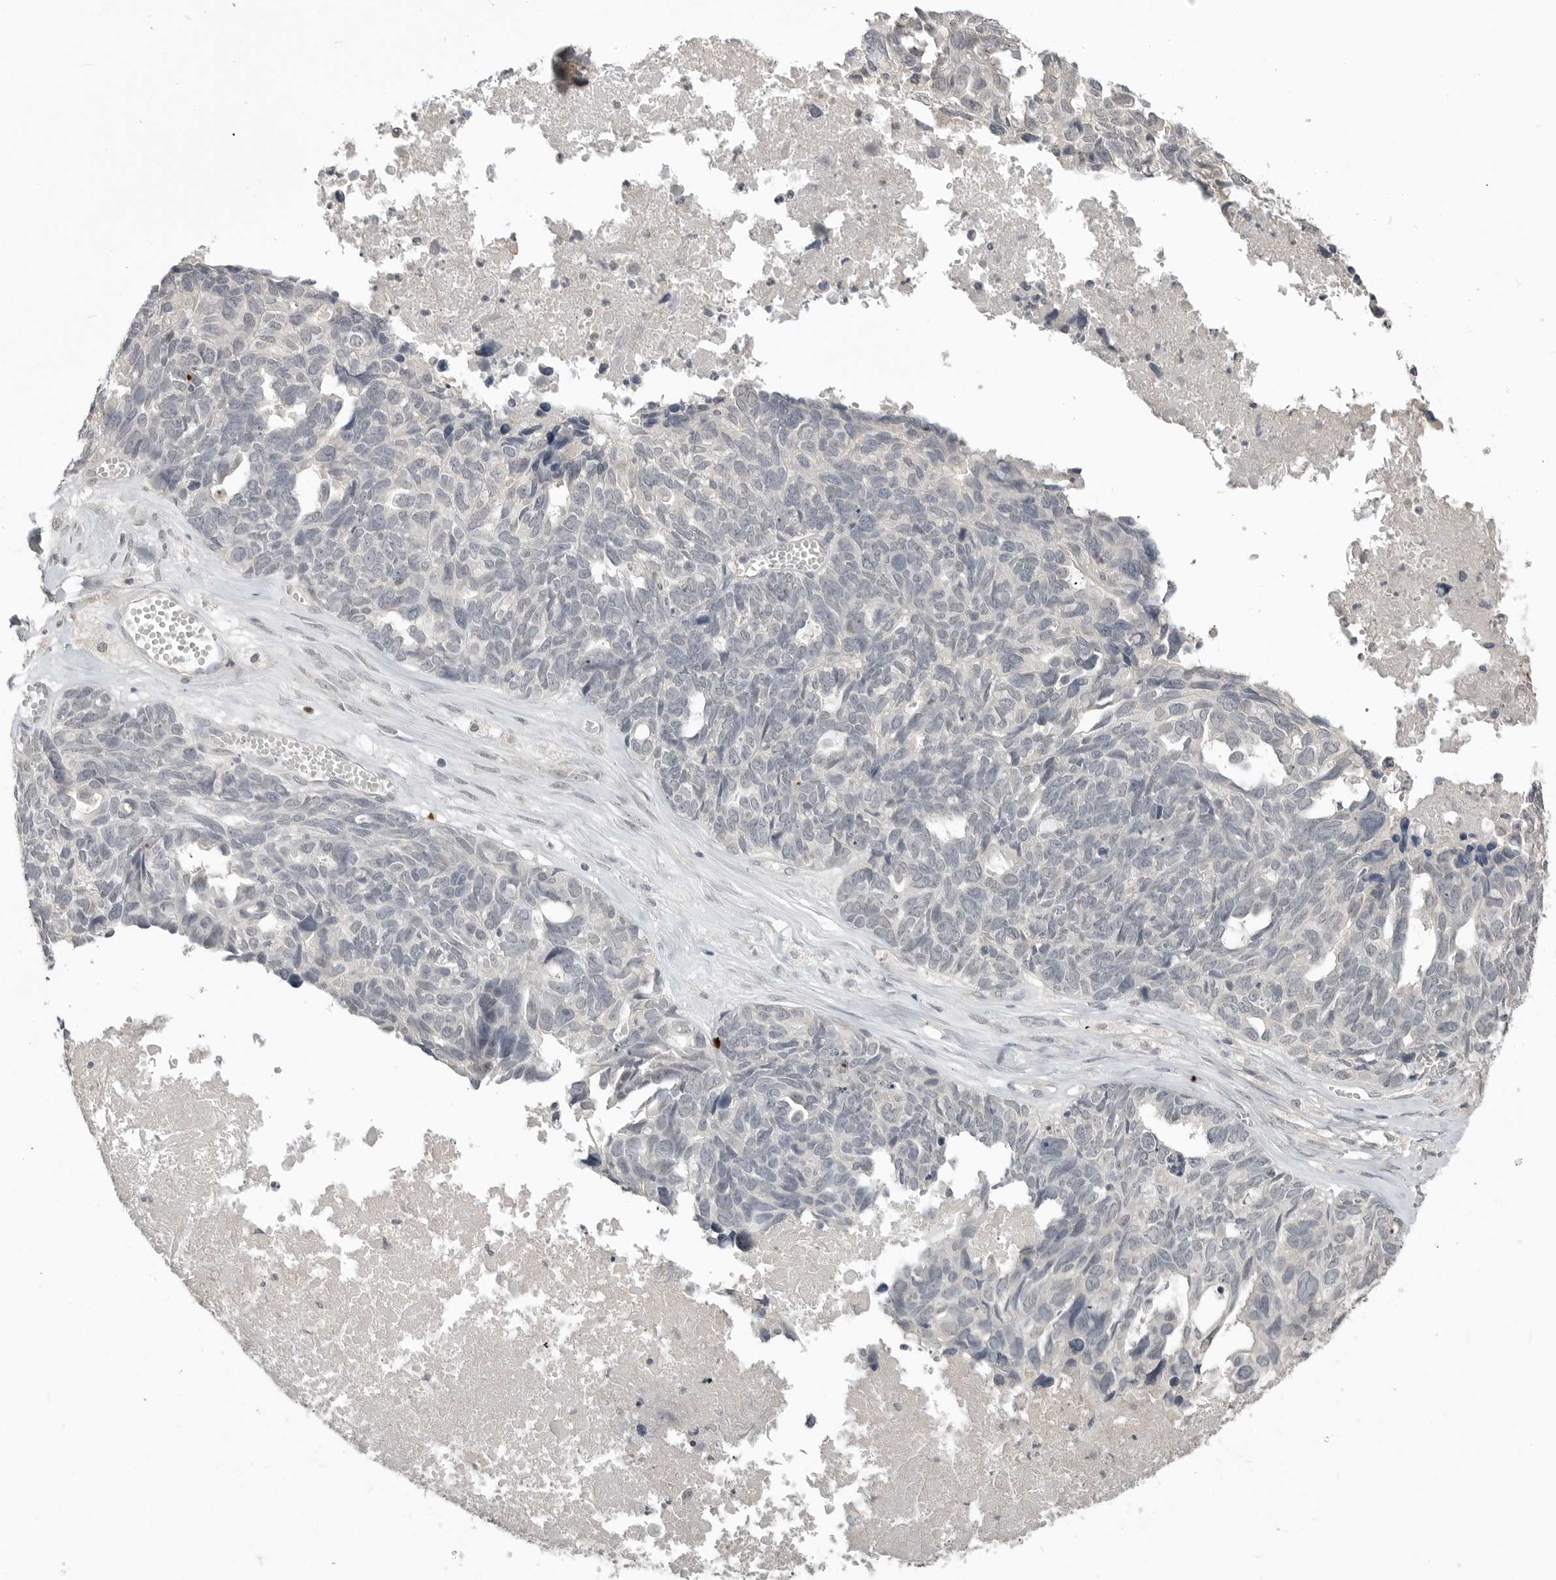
{"staining": {"intensity": "negative", "quantity": "none", "location": "none"}, "tissue": "ovarian cancer", "cell_type": "Tumor cells", "image_type": "cancer", "snomed": [{"axis": "morphology", "description": "Cystadenocarcinoma, serous, NOS"}, {"axis": "topography", "description": "Ovary"}], "caption": "Image shows no significant protein staining in tumor cells of ovarian cancer (serous cystadenocarcinoma). (Brightfield microscopy of DAB (3,3'-diaminobenzidine) immunohistochemistry (IHC) at high magnification).", "gene": "FOXP3", "patient": {"sex": "female", "age": 79}}